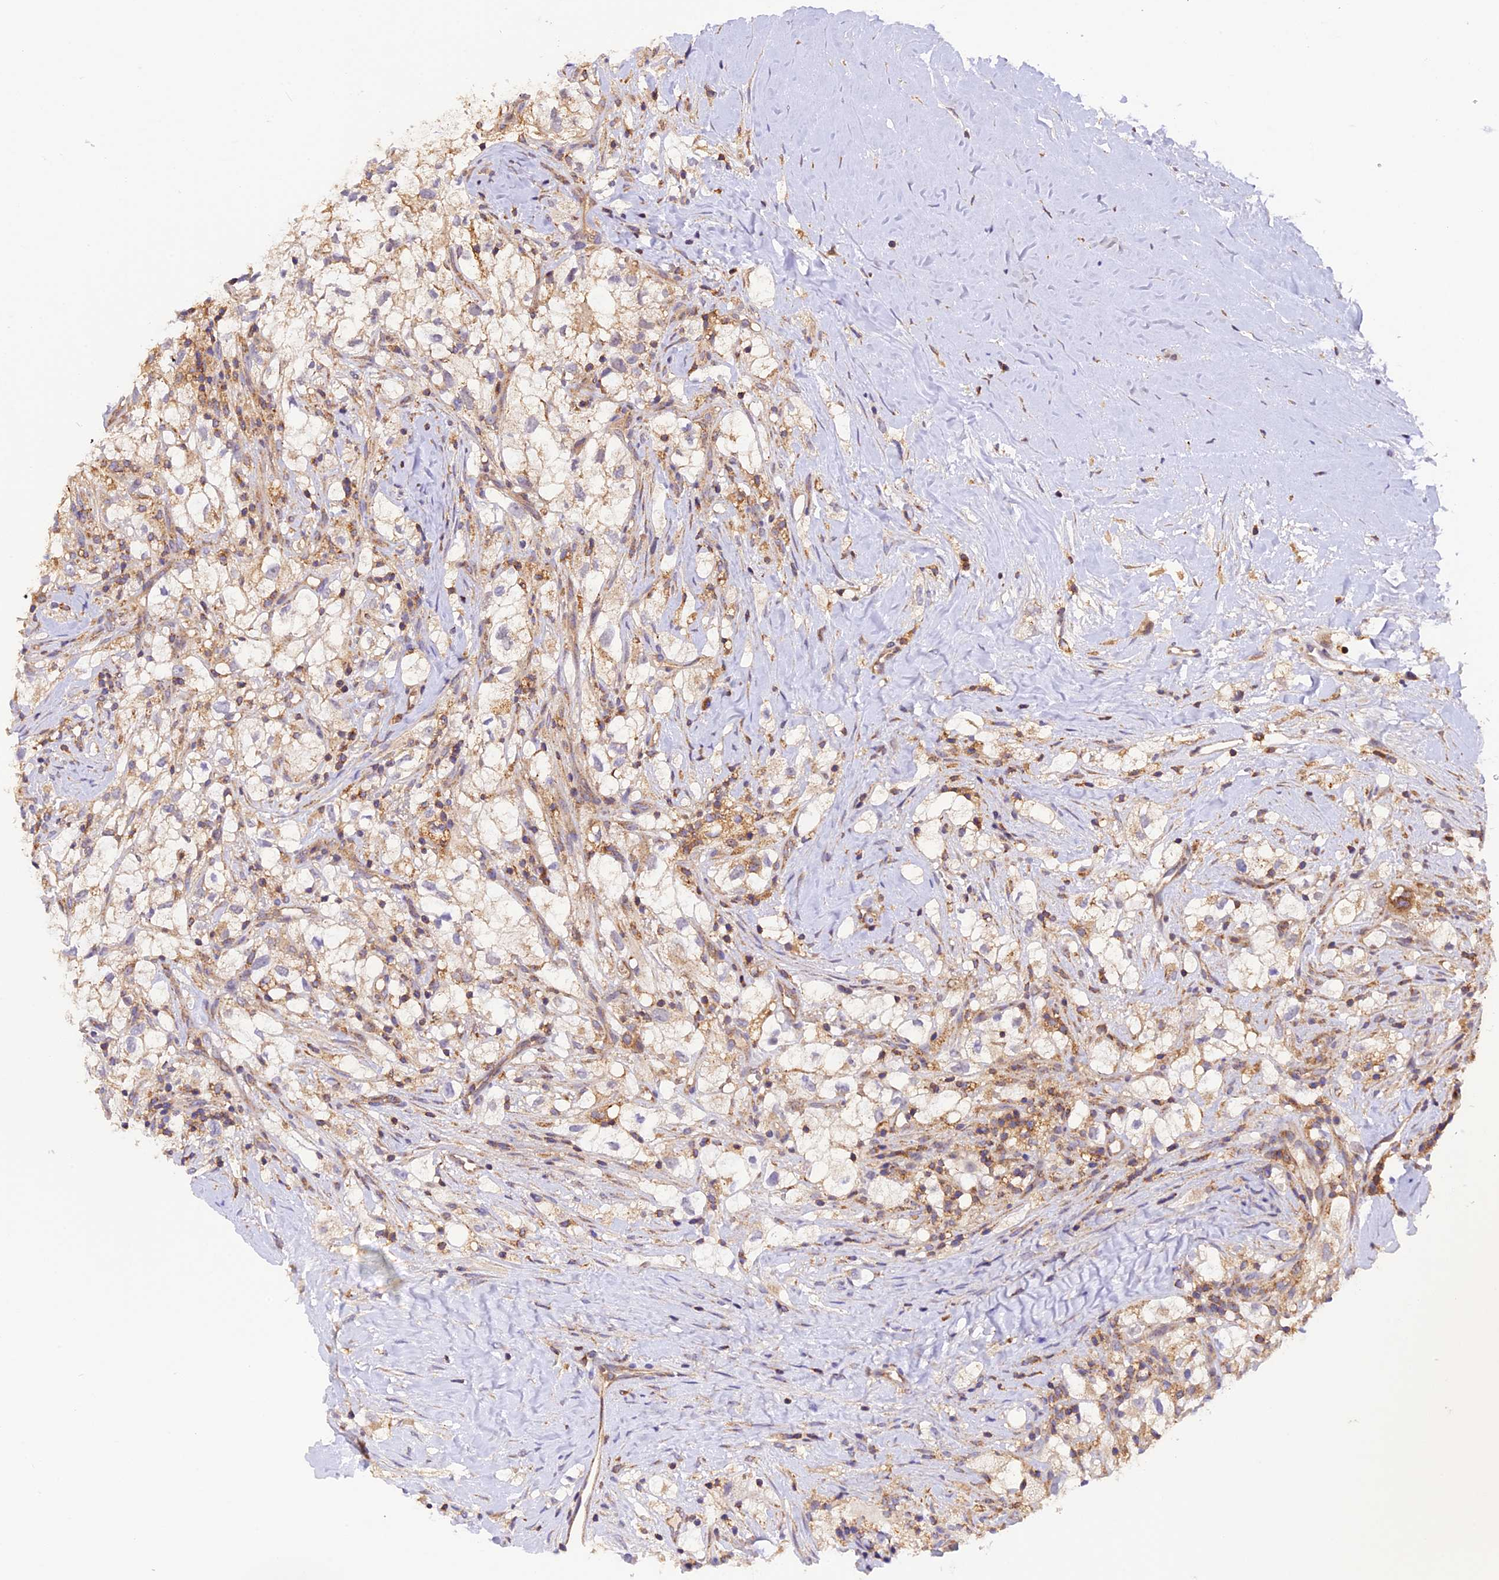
{"staining": {"intensity": "negative", "quantity": "none", "location": "none"}, "tissue": "renal cancer", "cell_type": "Tumor cells", "image_type": "cancer", "snomed": [{"axis": "morphology", "description": "Adenocarcinoma, NOS"}, {"axis": "topography", "description": "Kidney"}], "caption": "This is a micrograph of immunohistochemistry (IHC) staining of renal cancer, which shows no expression in tumor cells. The staining is performed using DAB (3,3'-diaminobenzidine) brown chromogen with nuclei counter-stained in using hematoxylin.", "gene": "PEX3", "patient": {"sex": "male", "age": 59}}